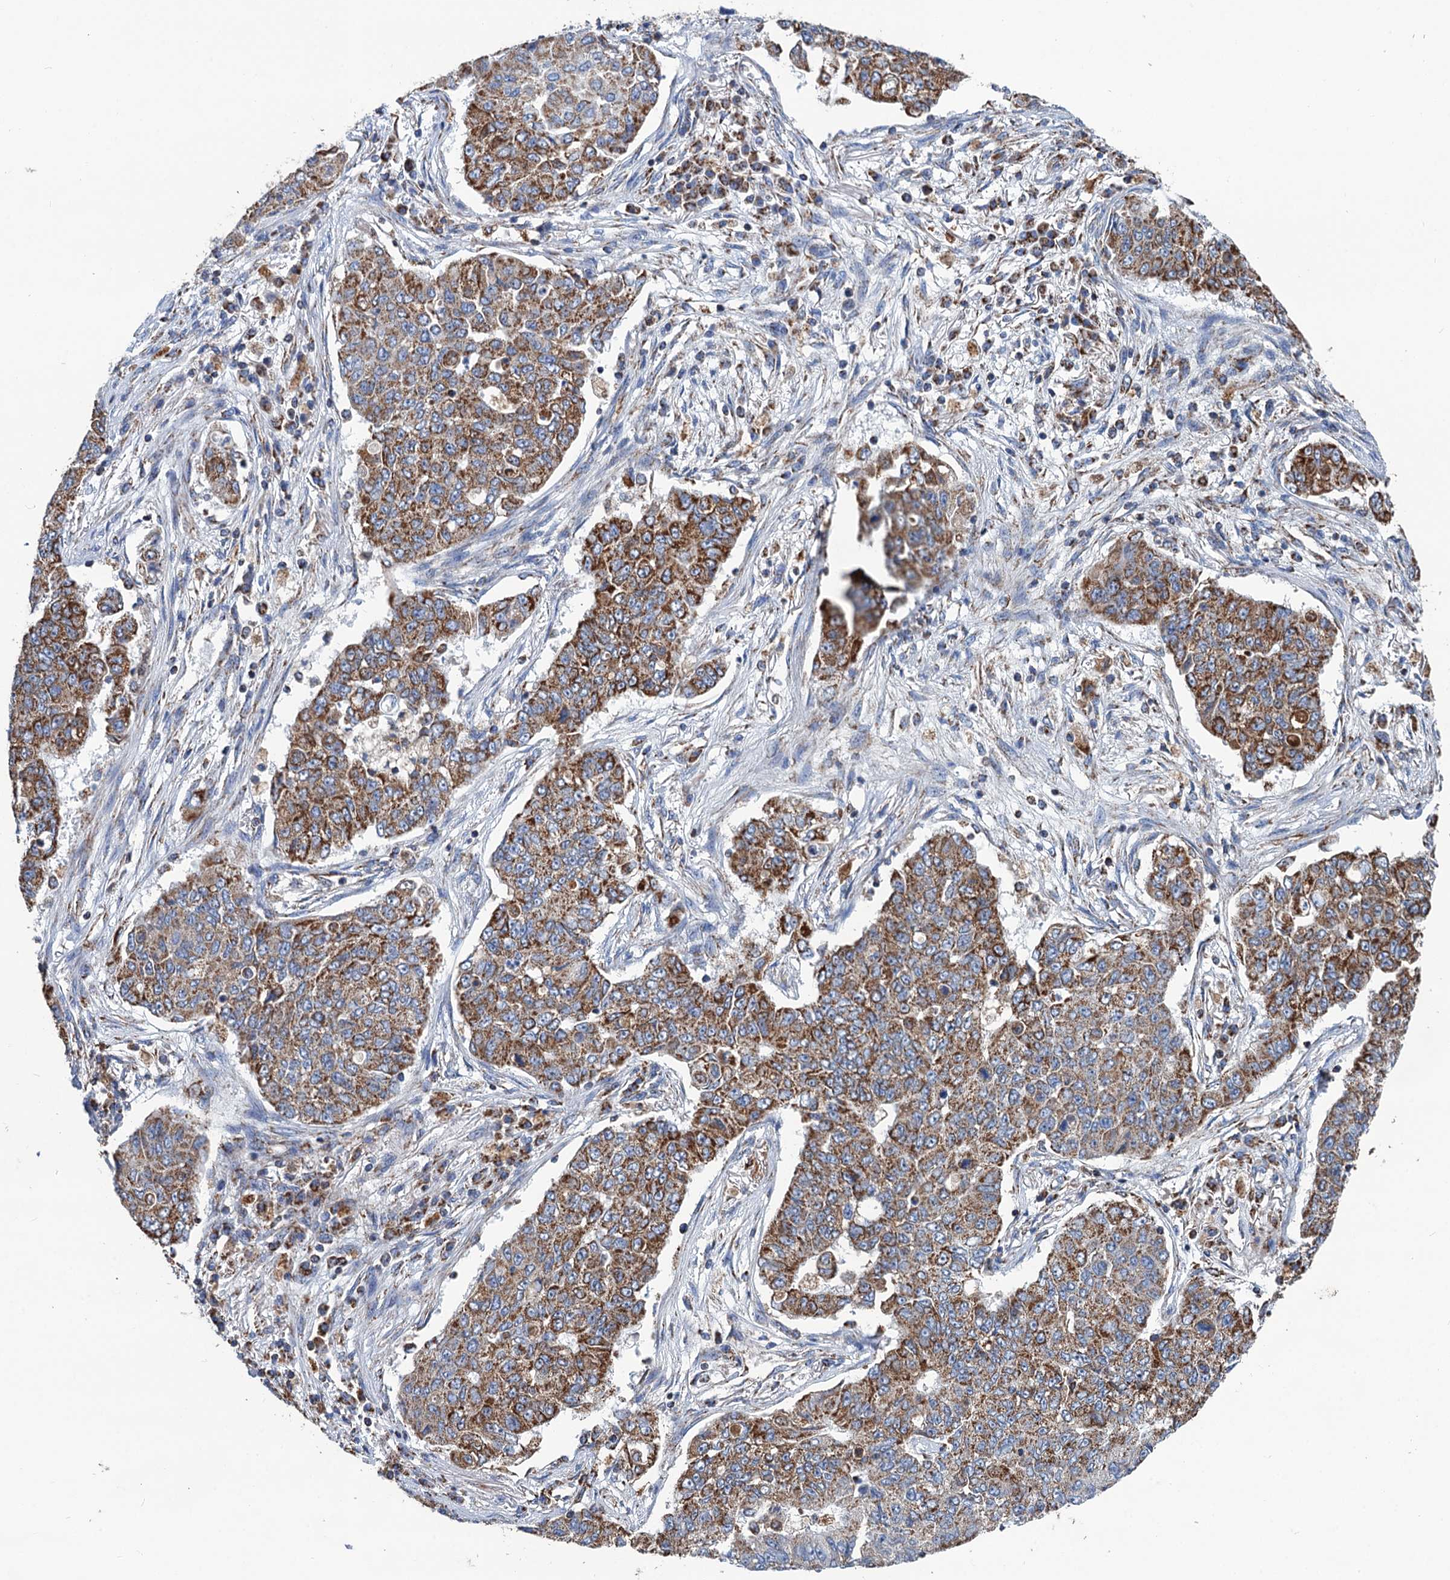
{"staining": {"intensity": "moderate", "quantity": ">75%", "location": "cytoplasmic/membranous"}, "tissue": "lung cancer", "cell_type": "Tumor cells", "image_type": "cancer", "snomed": [{"axis": "morphology", "description": "Squamous cell carcinoma, NOS"}, {"axis": "topography", "description": "Lung"}], "caption": "IHC (DAB) staining of squamous cell carcinoma (lung) demonstrates moderate cytoplasmic/membranous protein staining in about >75% of tumor cells.", "gene": "IVD", "patient": {"sex": "male", "age": 74}}